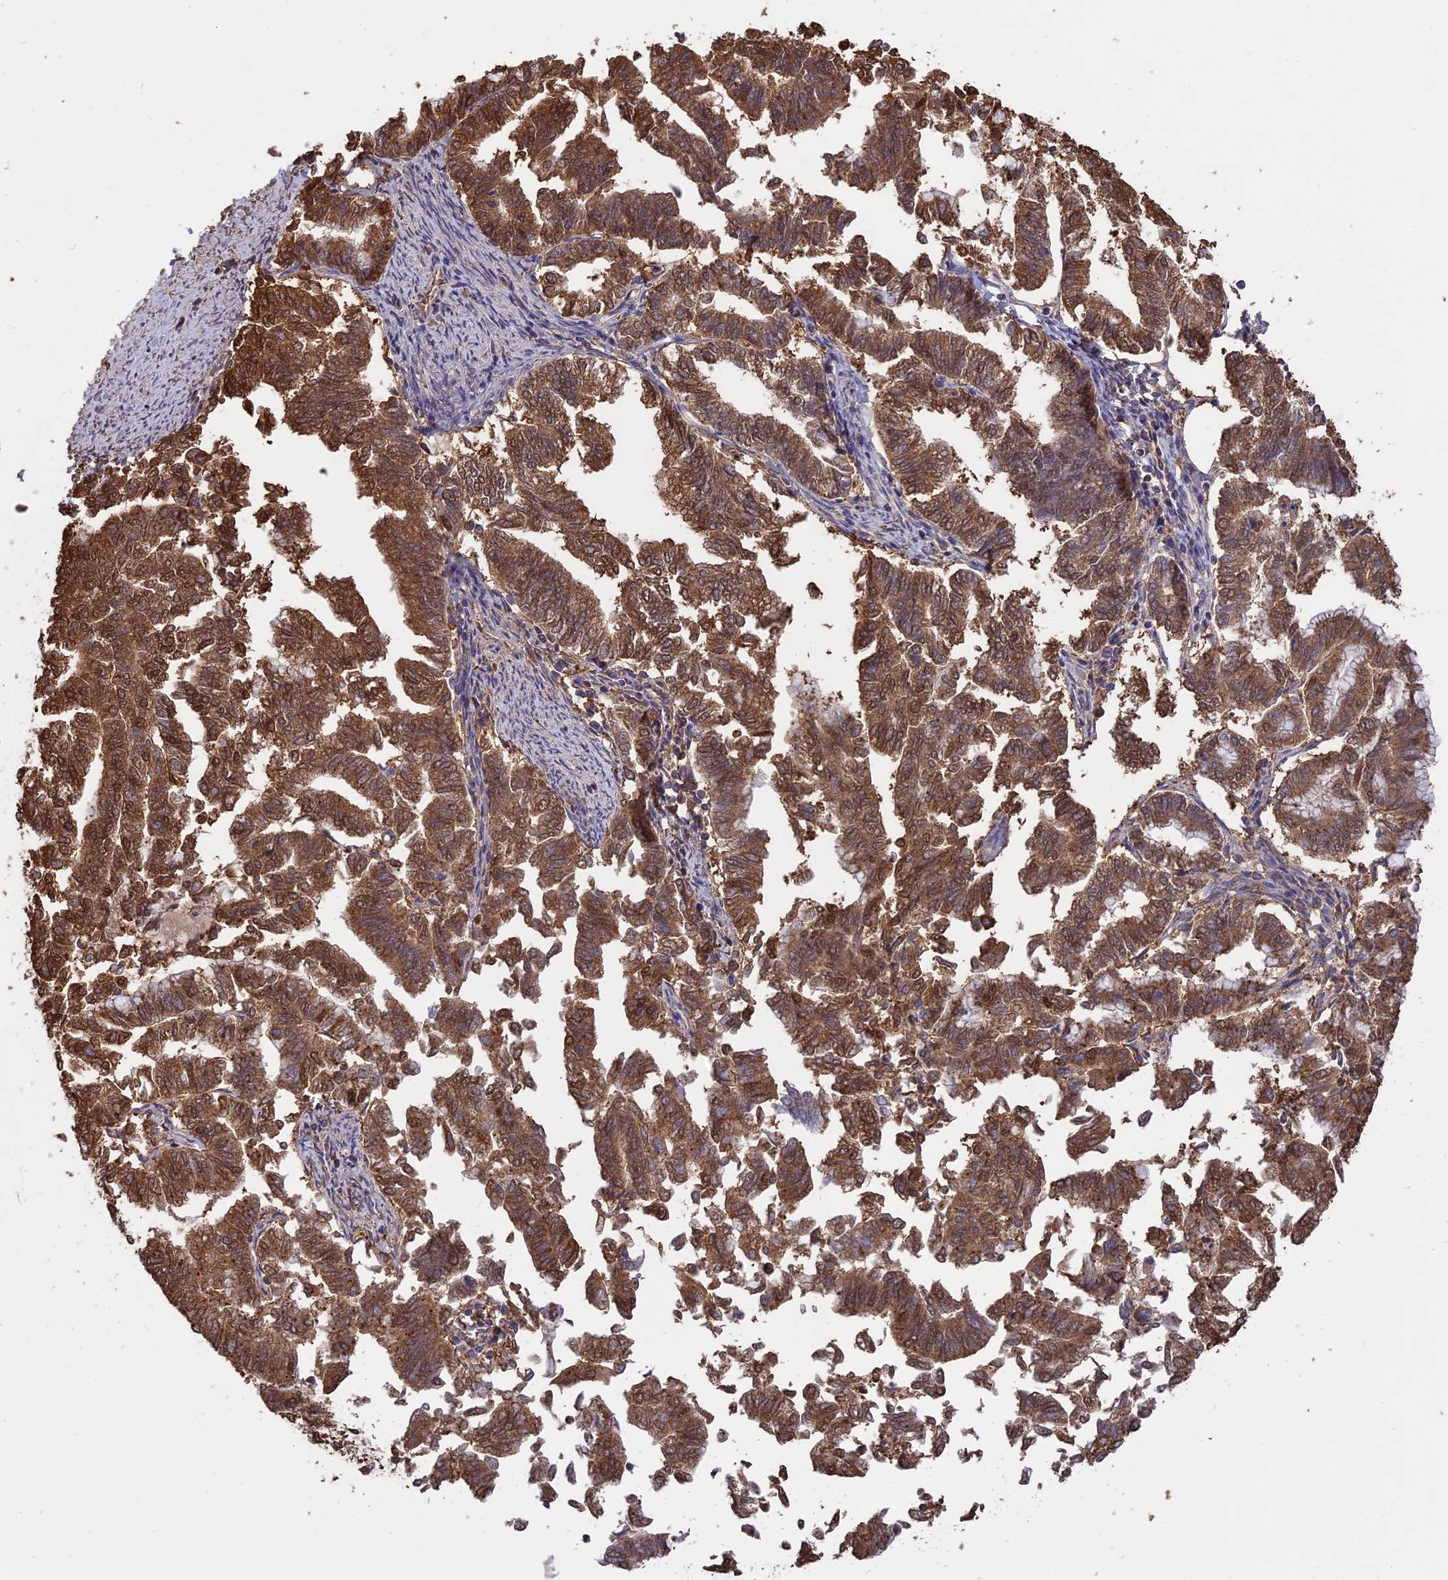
{"staining": {"intensity": "strong", "quantity": ">75%", "location": "cytoplasmic/membranous,nuclear"}, "tissue": "endometrial cancer", "cell_type": "Tumor cells", "image_type": "cancer", "snomed": [{"axis": "morphology", "description": "Adenocarcinoma, NOS"}, {"axis": "topography", "description": "Endometrium"}], "caption": "The photomicrograph exhibits immunohistochemical staining of endometrial adenocarcinoma. There is strong cytoplasmic/membranous and nuclear positivity is seen in approximately >75% of tumor cells.", "gene": "ARHGAP19", "patient": {"sex": "female", "age": 79}}